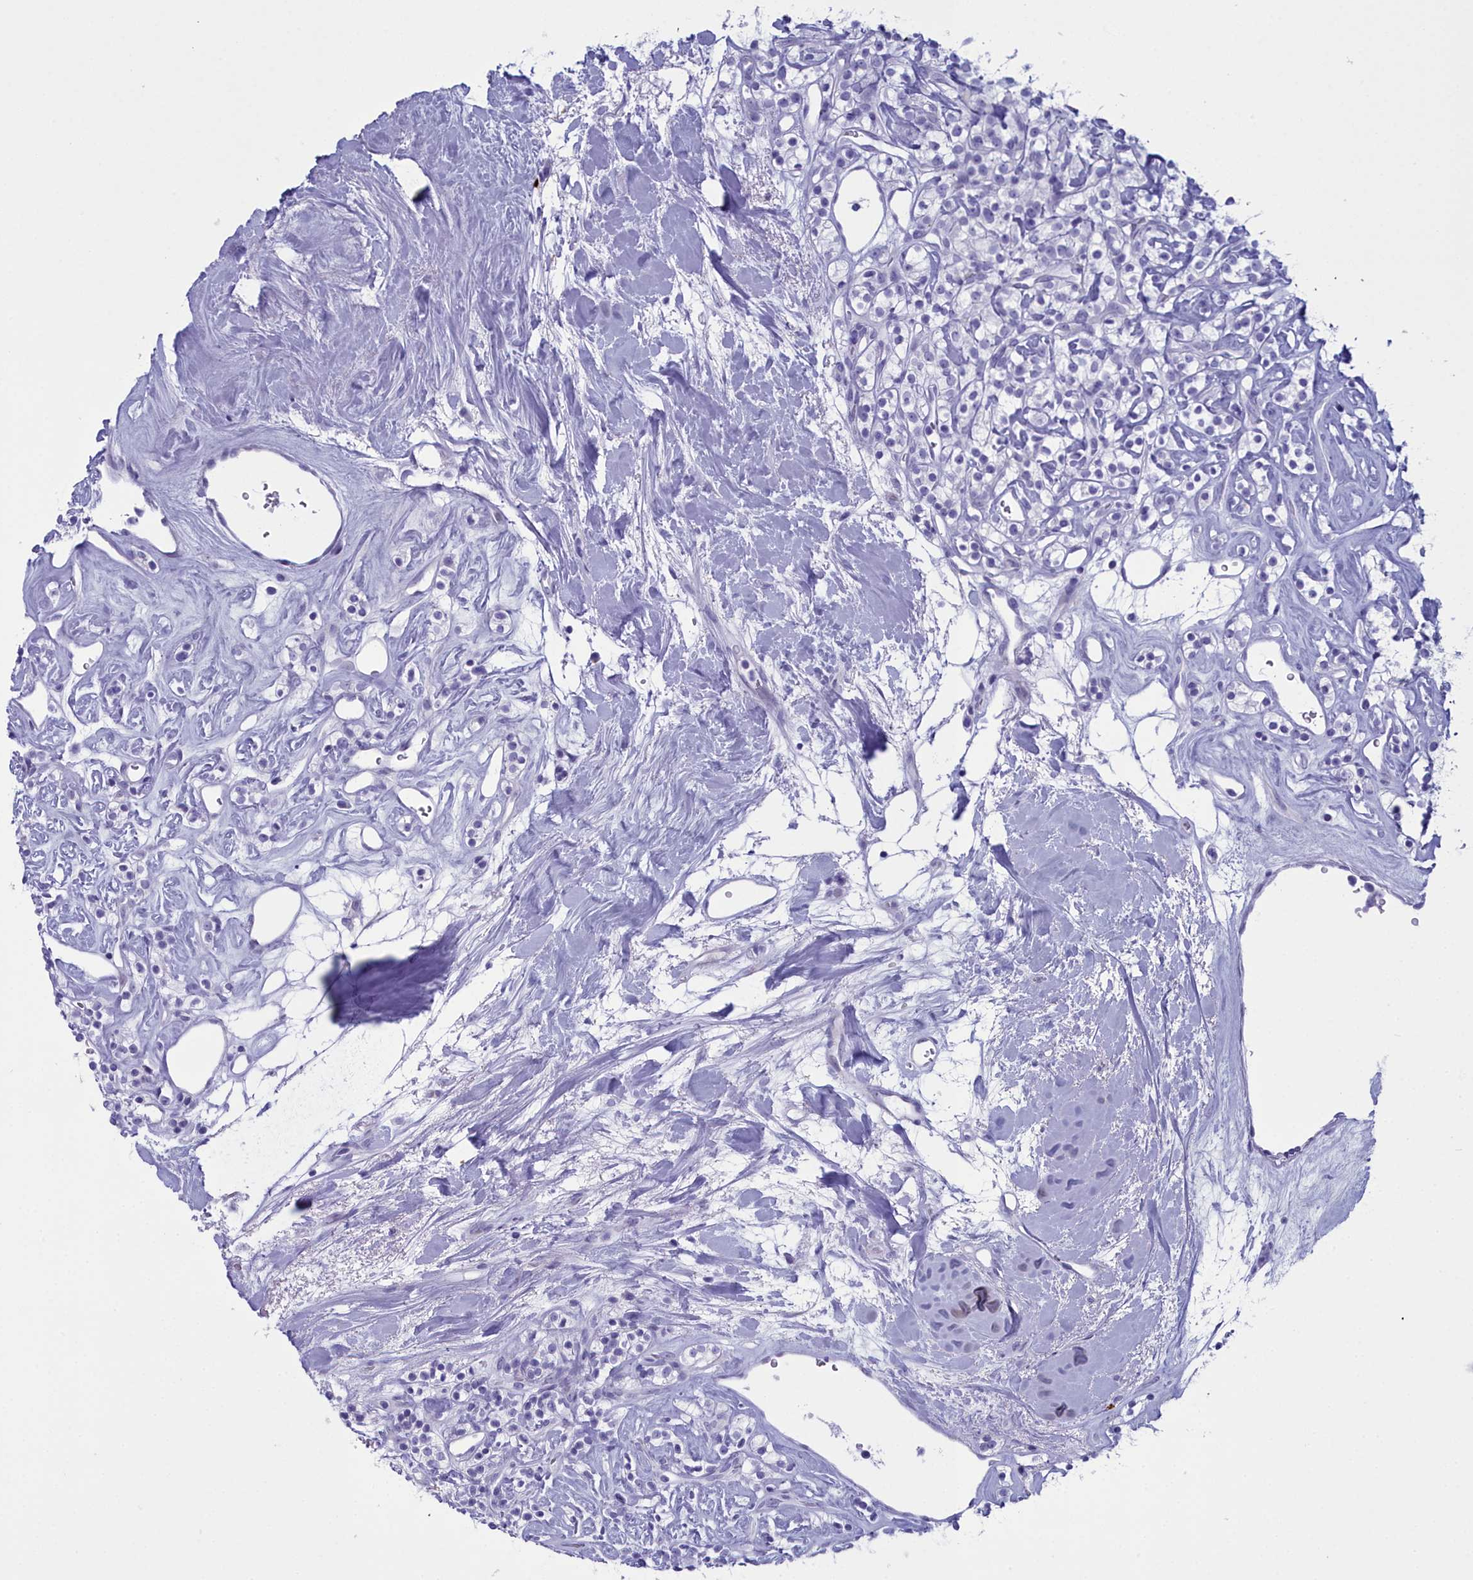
{"staining": {"intensity": "negative", "quantity": "none", "location": "none"}, "tissue": "renal cancer", "cell_type": "Tumor cells", "image_type": "cancer", "snomed": [{"axis": "morphology", "description": "Adenocarcinoma, NOS"}, {"axis": "topography", "description": "Kidney"}], "caption": "A photomicrograph of human renal adenocarcinoma is negative for staining in tumor cells.", "gene": "MAP6", "patient": {"sex": "male", "age": 77}}